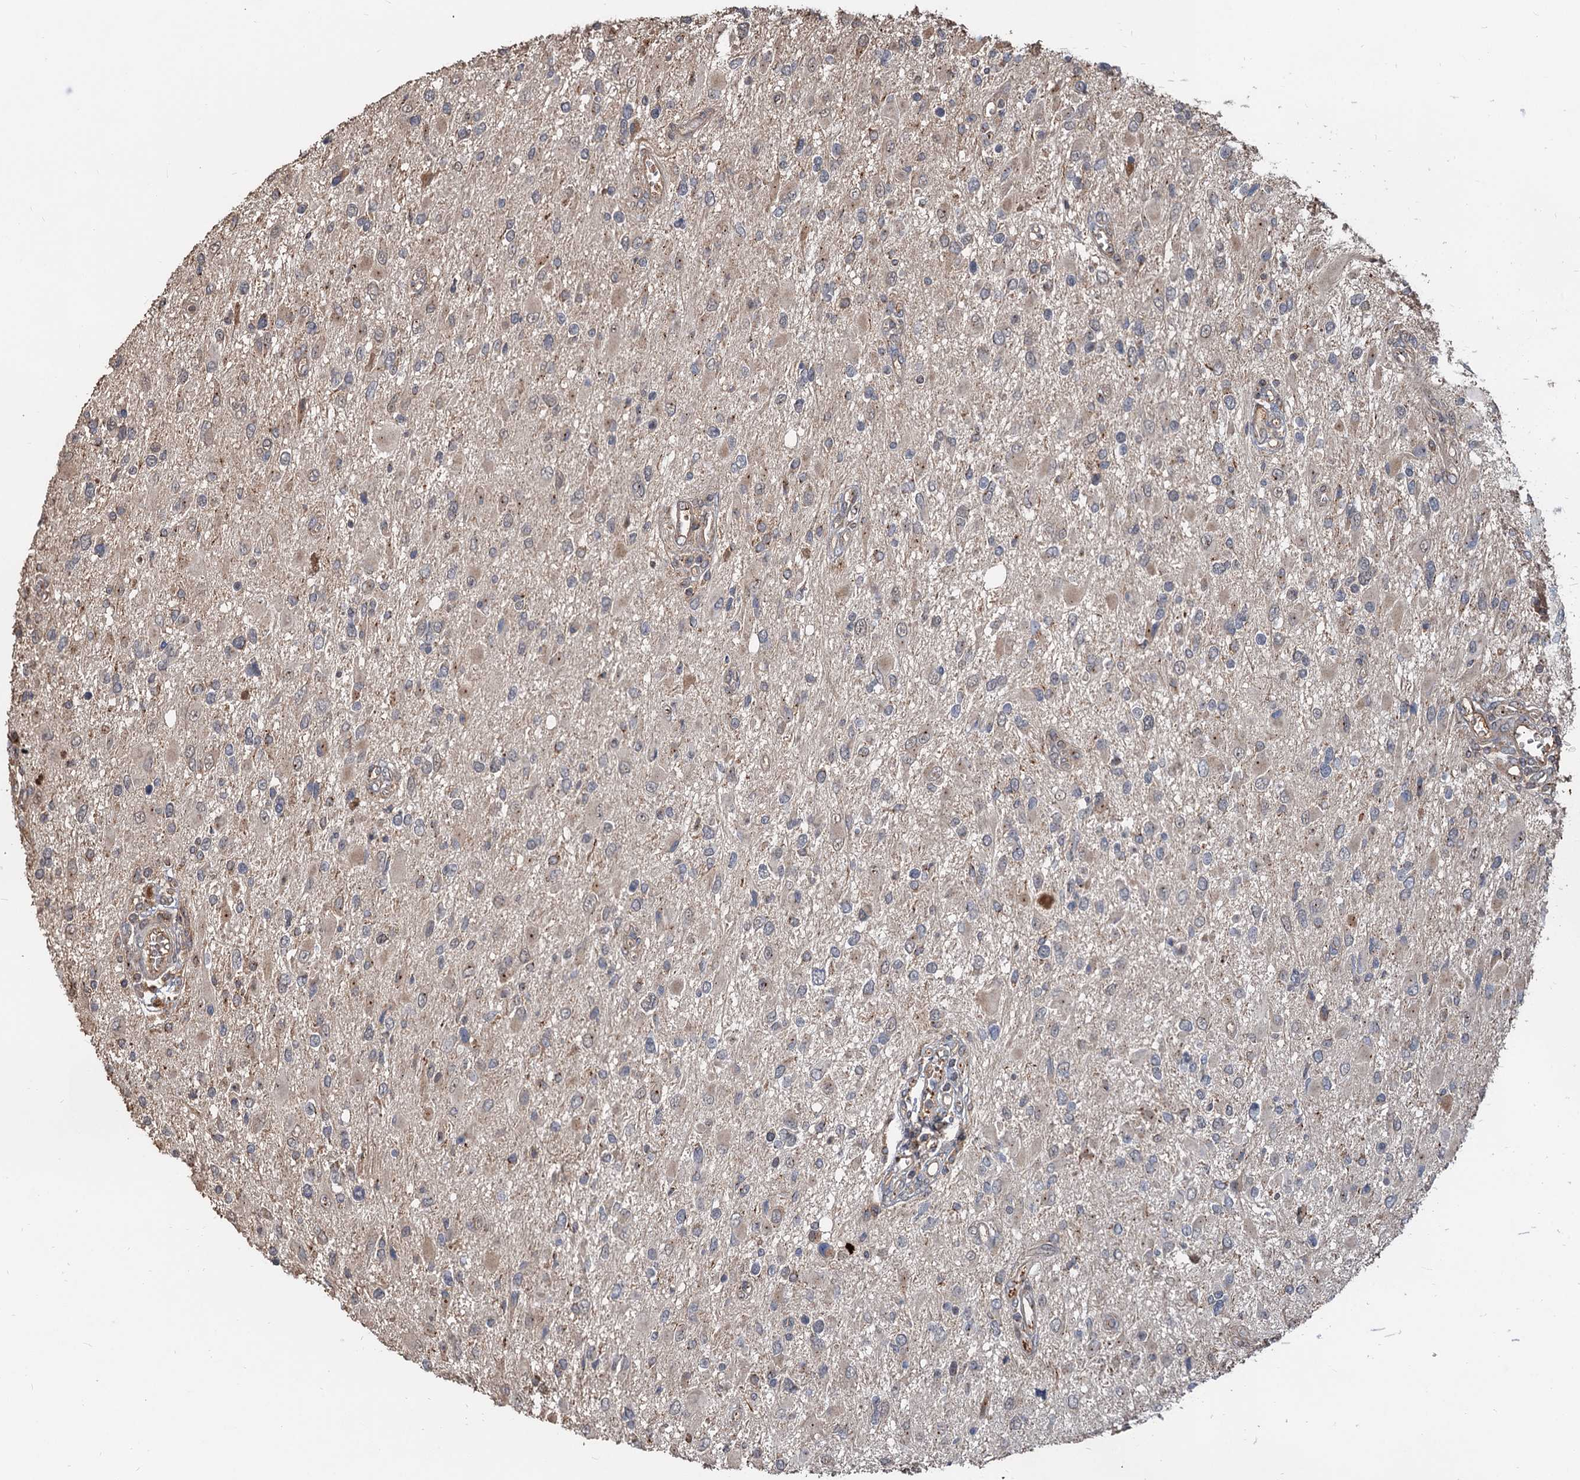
{"staining": {"intensity": "negative", "quantity": "none", "location": "none"}, "tissue": "glioma", "cell_type": "Tumor cells", "image_type": "cancer", "snomed": [{"axis": "morphology", "description": "Glioma, malignant, High grade"}, {"axis": "topography", "description": "Brain"}], "caption": "The micrograph exhibits no significant expression in tumor cells of malignant glioma (high-grade).", "gene": "DEXI", "patient": {"sex": "male", "age": 53}}